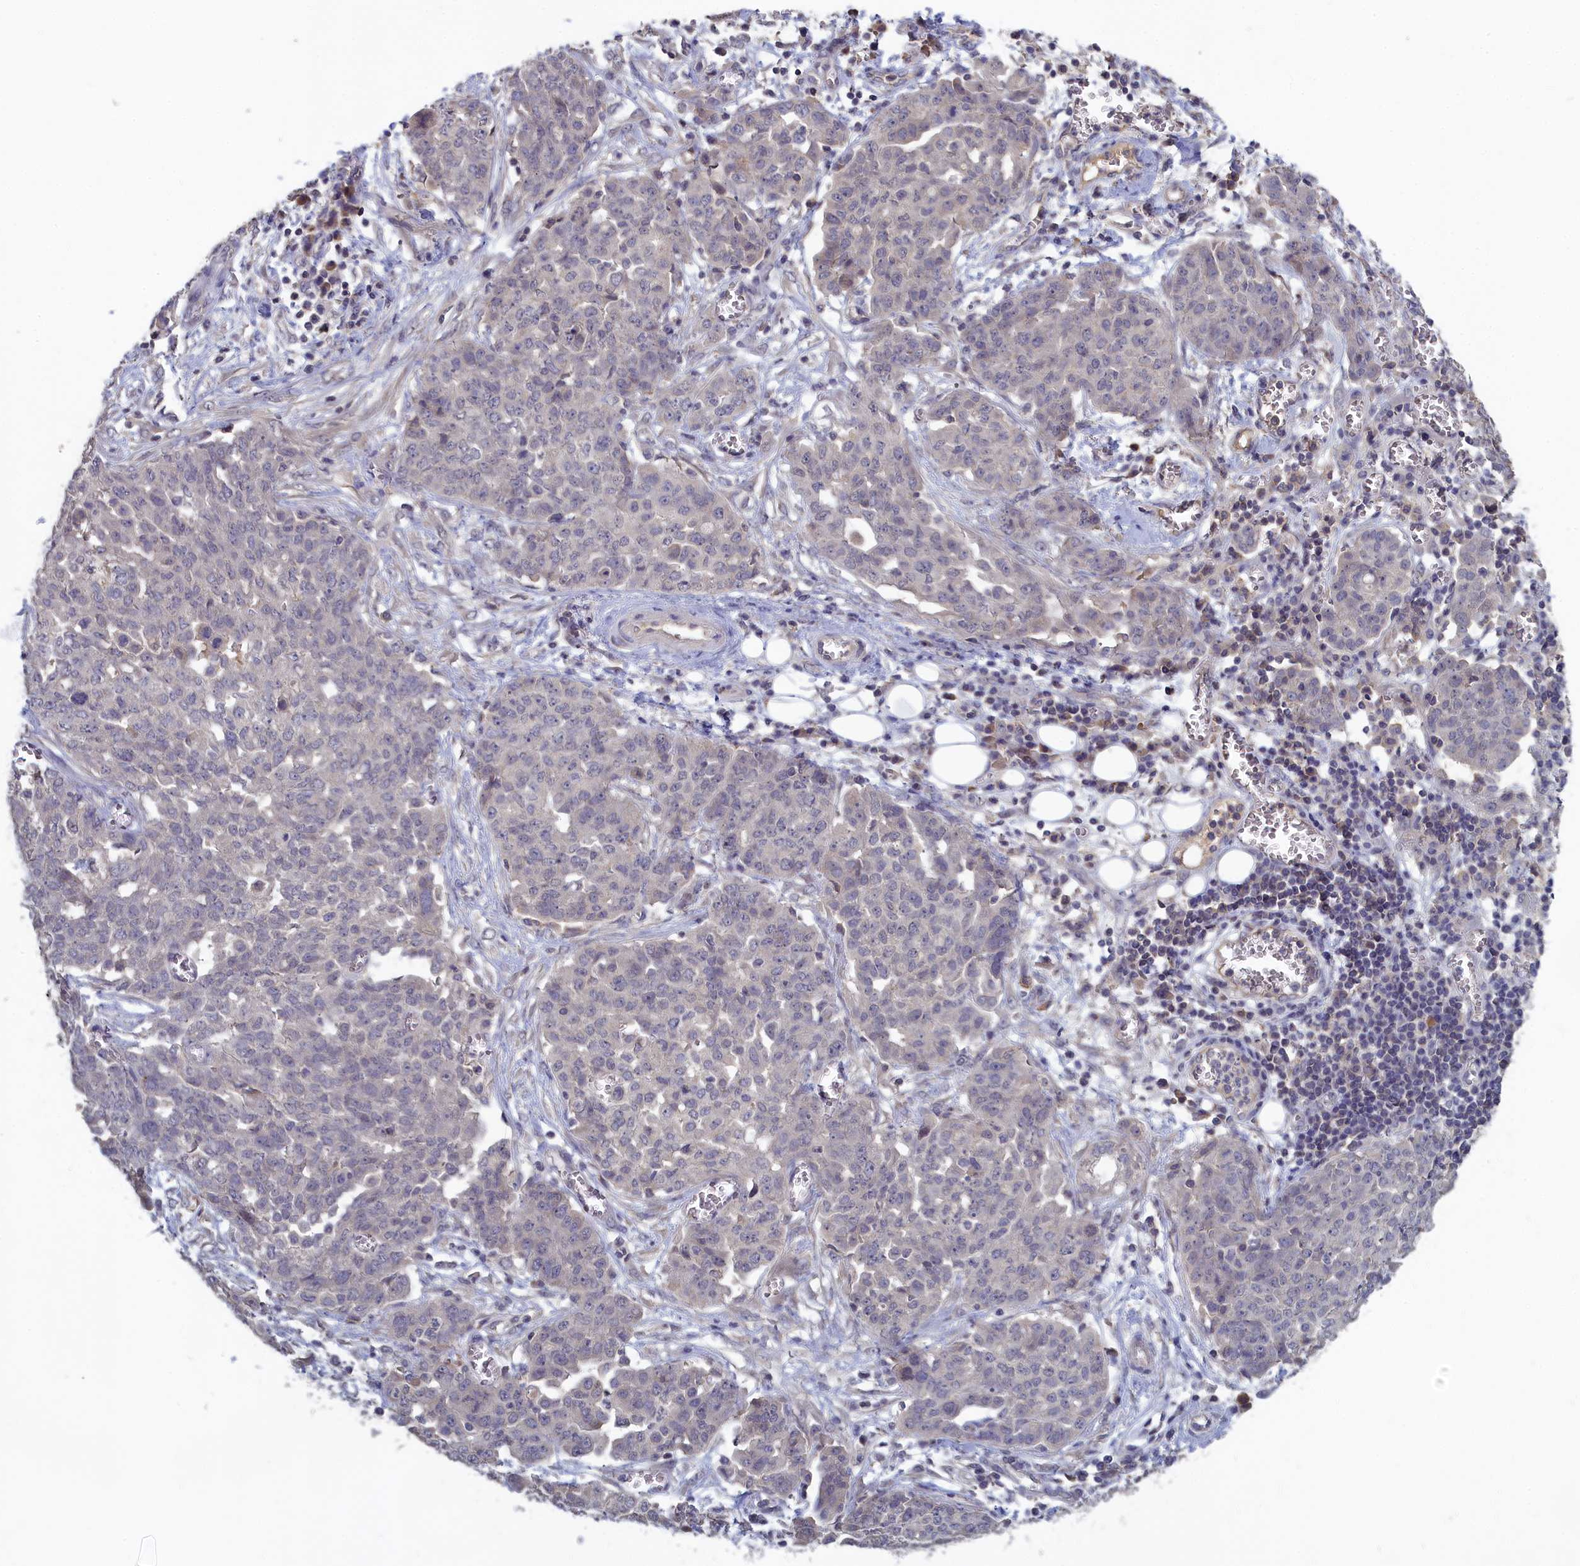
{"staining": {"intensity": "negative", "quantity": "none", "location": "none"}, "tissue": "ovarian cancer", "cell_type": "Tumor cells", "image_type": "cancer", "snomed": [{"axis": "morphology", "description": "Cystadenocarcinoma, serous, NOS"}, {"axis": "topography", "description": "Soft tissue"}, {"axis": "topography", "description": "Ovary"}], "caption": "The image exhibits no significant expression in tumor cells of serous cystadenocarcinoma (ovarian). (IHC, brightfield microscopy, high magnification).", "gene": "CELF5", "patient": {"sex": "female", "age": 57}}